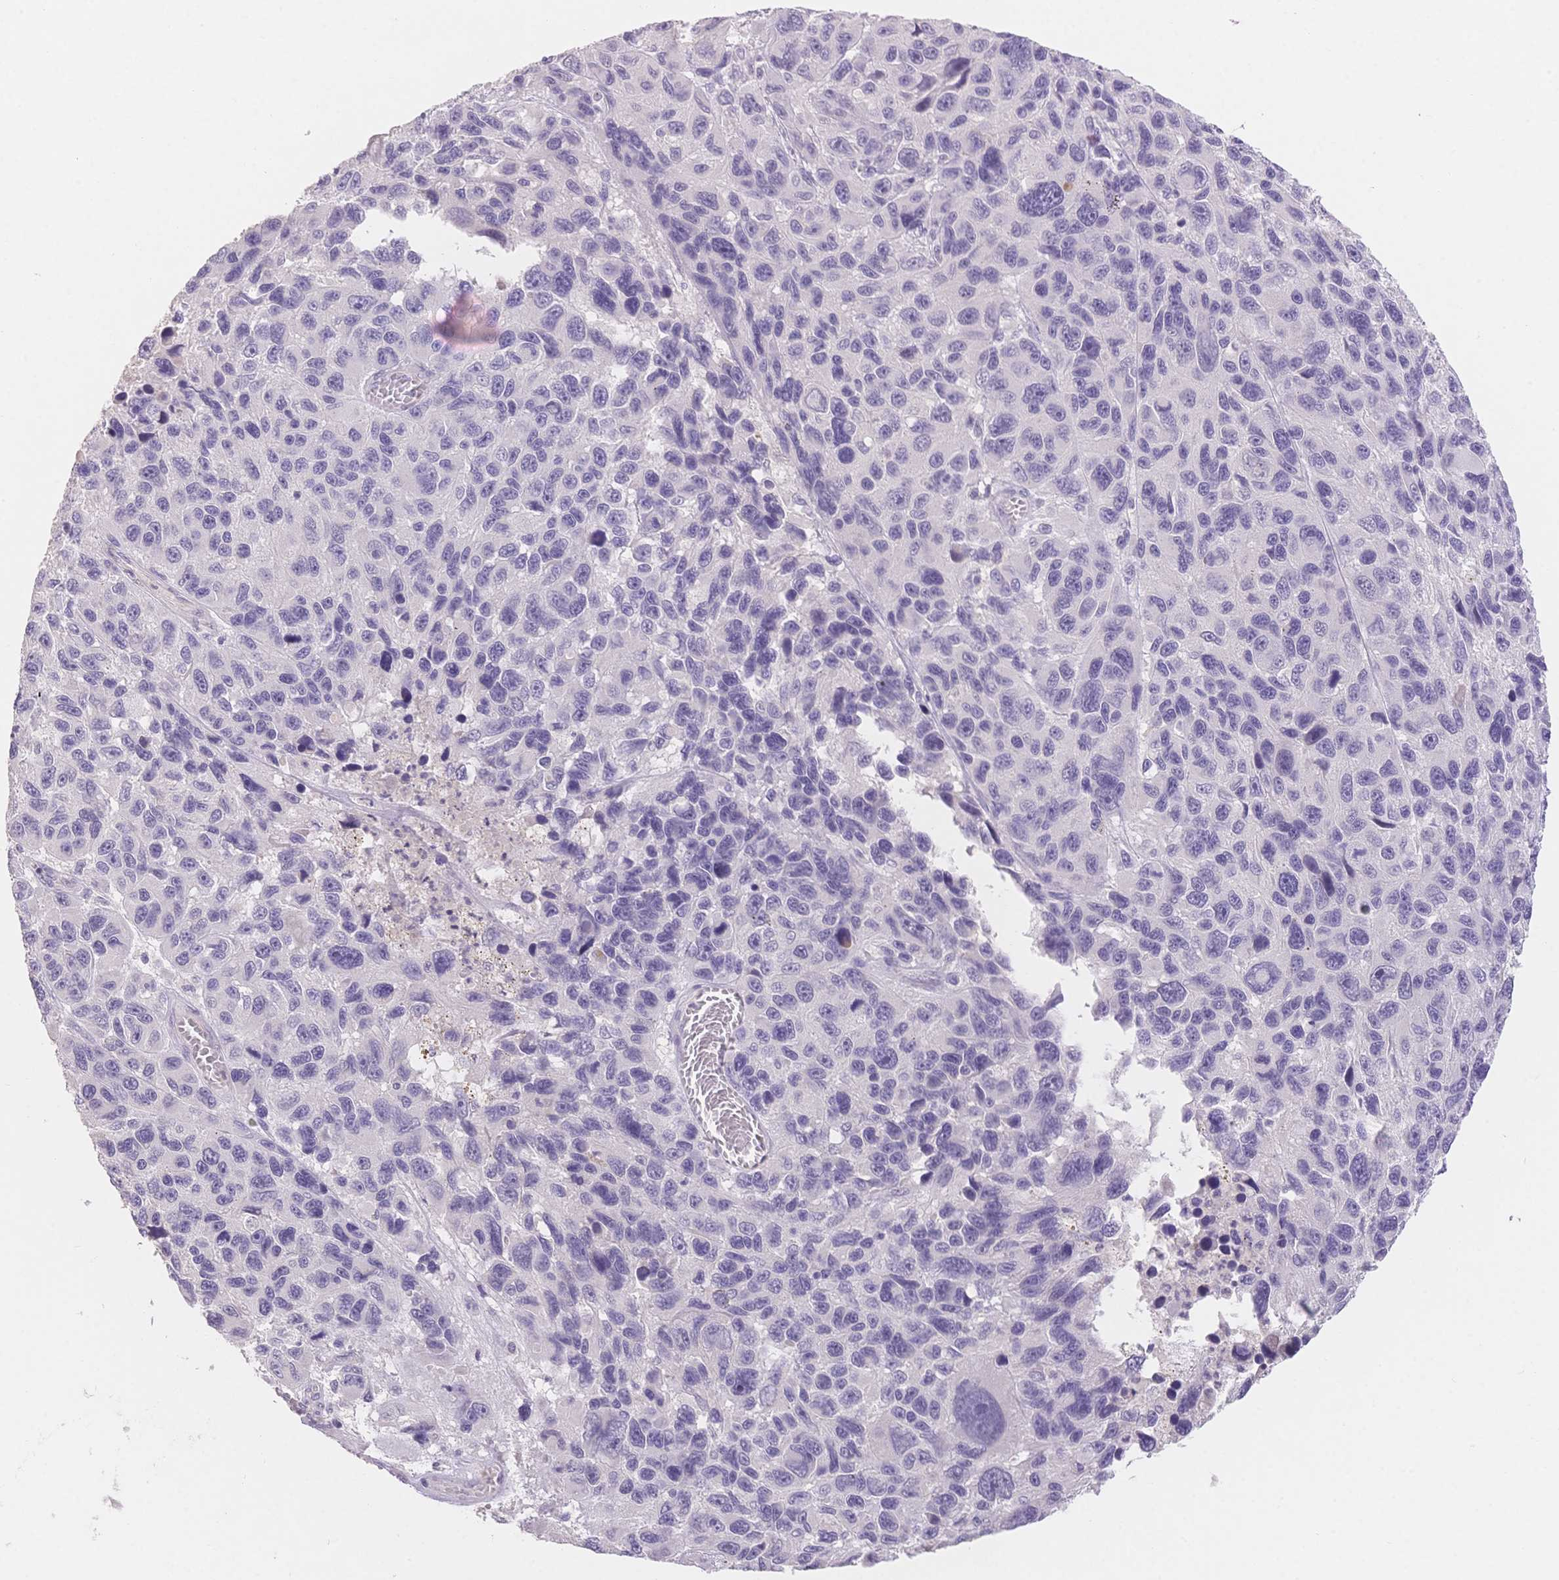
{"staining": {"intensity": "negative", "quantity": "none", "location": "none"}, "tissue": "melanoma", "cell_type": "Tumor cells", "image_type": "cancer", "snomed": [{"axis": "morphology", "description": "Malignant melanoma, NOS"}, {"axis": "topography", "description": "Skin"}], "caption": "This is a photomicrograph of immunohistochemistry (IHC) staining of malignant melanoma, which shows no positivity in tumor cells. (Brightfield microscopy of DAB (3,3'-diaminobenzidine) immunohistochemistry at high magnification).", "gene": "SUV39H2", "patient": {"sex": "male", "age": 53}}